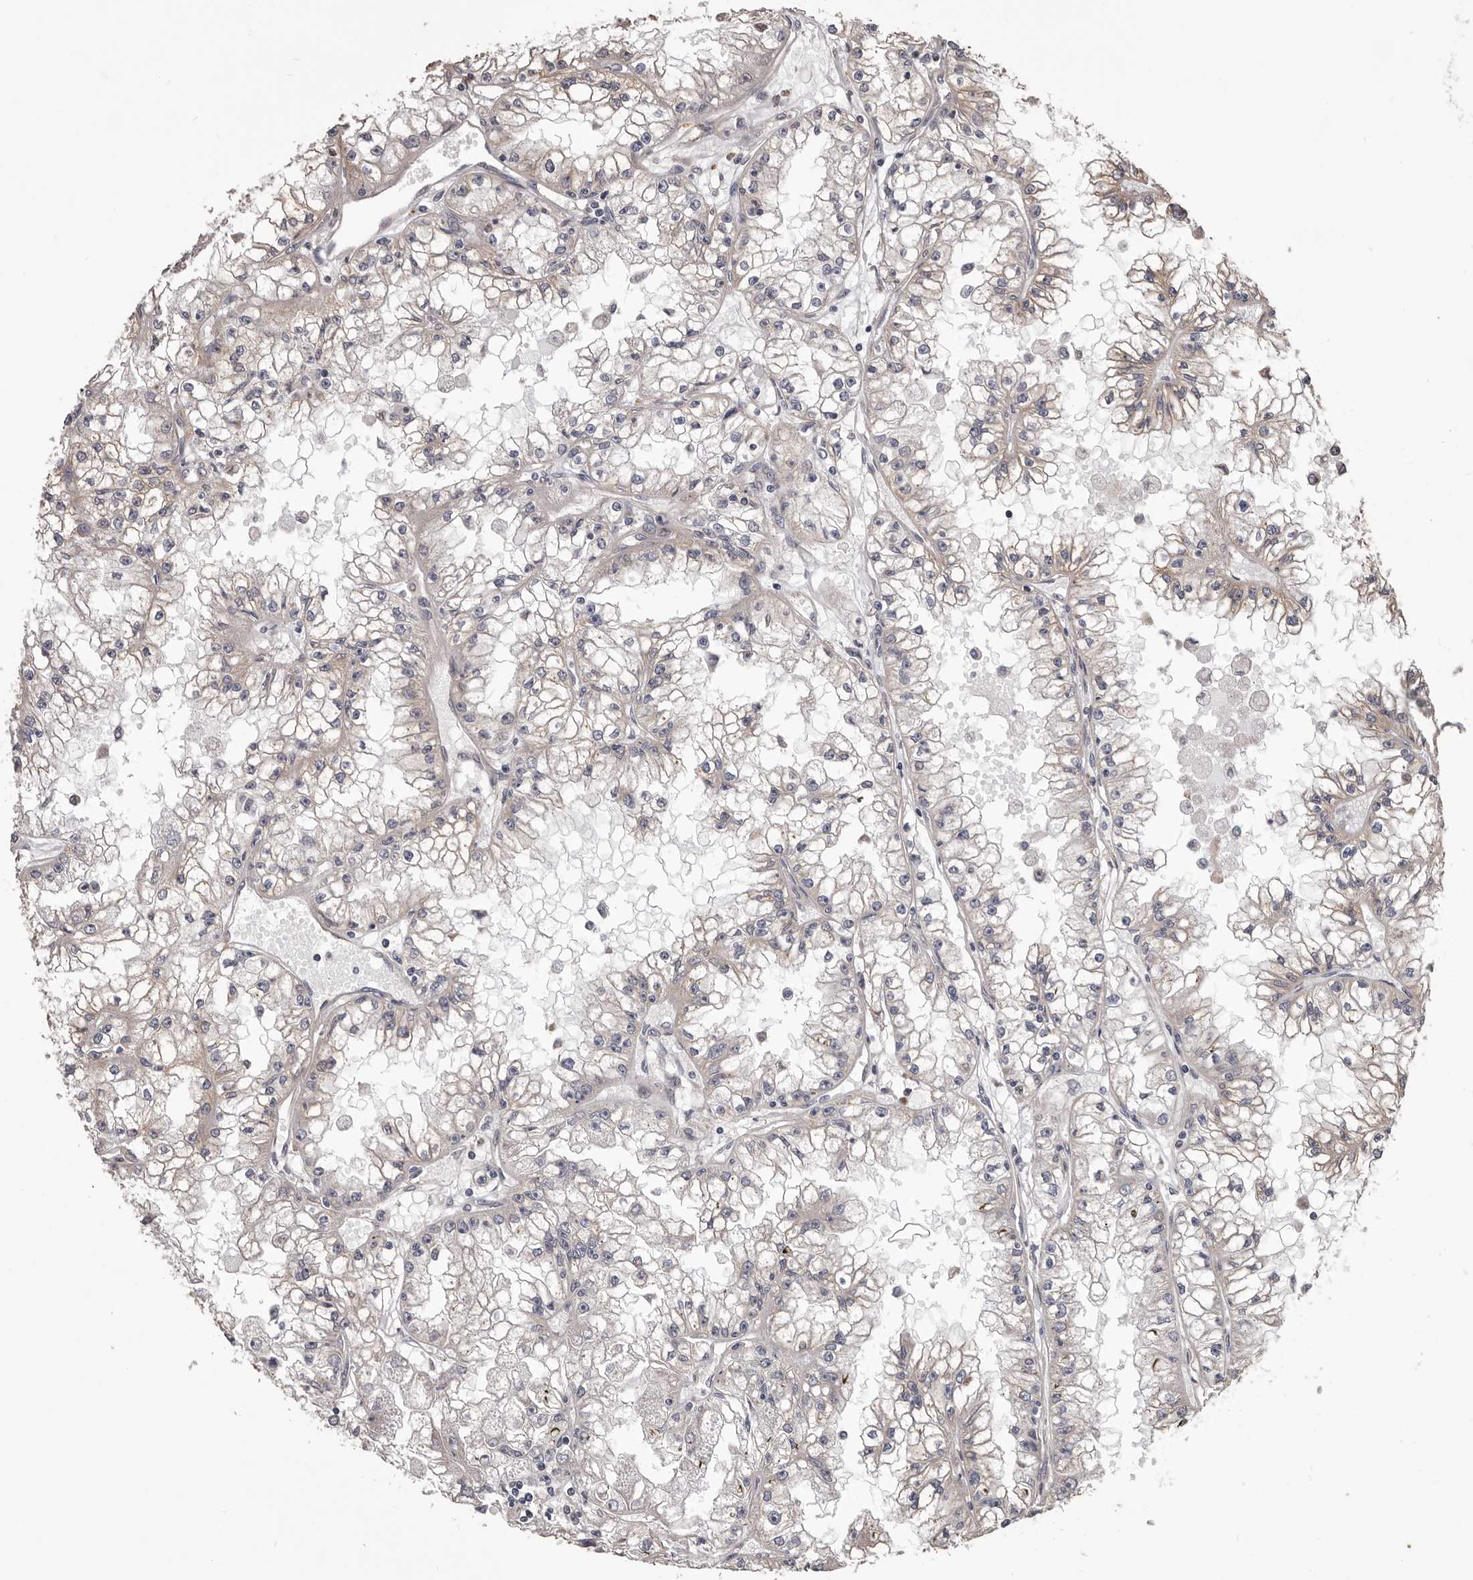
{"staining": {"intensity": "negative", "quantity": "none", "location": "none"}, "tissue": "renal cancer", "cell_type": "Tumor cells", "image_type": "cancer", "snomed": [{"axis": "morphology", "description": "Adenocarcinoma, NOS"}, {"axis": "topography", "description": "Kidney"}], "caption": "A micrograph of renal cancer stained for a protein shows no brown staining in tumor cells. (Brightfield microscopy of DAB IHC at high magnification).", "gene": "CEP104", "patient": {"sex": "male", "age": 56}}